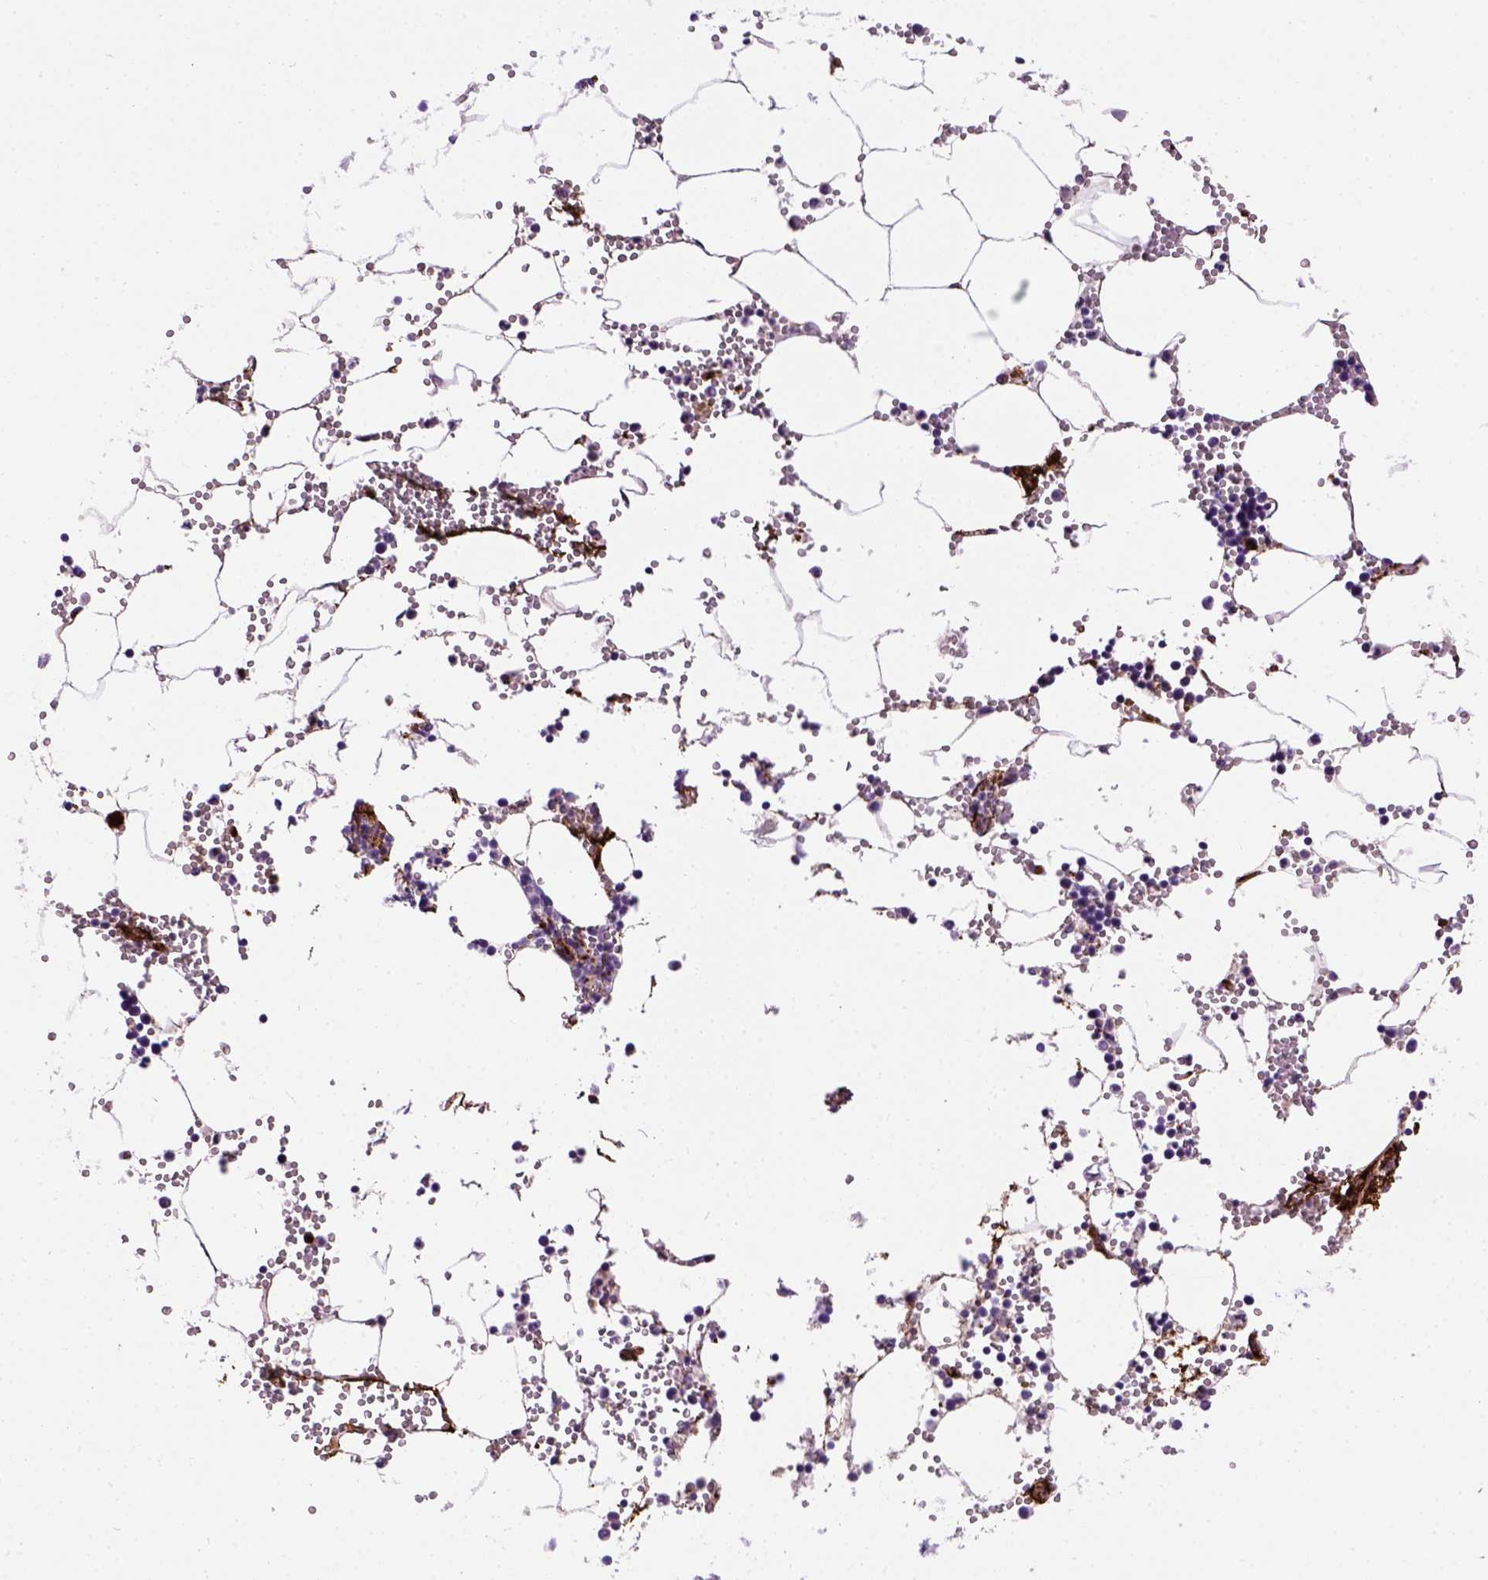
{"staining": {"intensity": "strong", "quantity": "<25%", "location": "cytoplasmic/membranous"}, "tissue": "bone marrow", "cell_type": "Hematopoietic cells", "image_type": "normal", "snomed": [{"axis": "morphology", "description": "Normal tissue, NOS"}, {"axis": "topography", "description": "Bone marrow"}], "caption": "An IHC histopathology image of benign tissue is shown. Protein staining in brown labels strong cytoplasmic/membranous positivity in bone marrow within hematopoietic cells.", "gene": "VWF", "patient": {"sex": "male", "age": 54}}